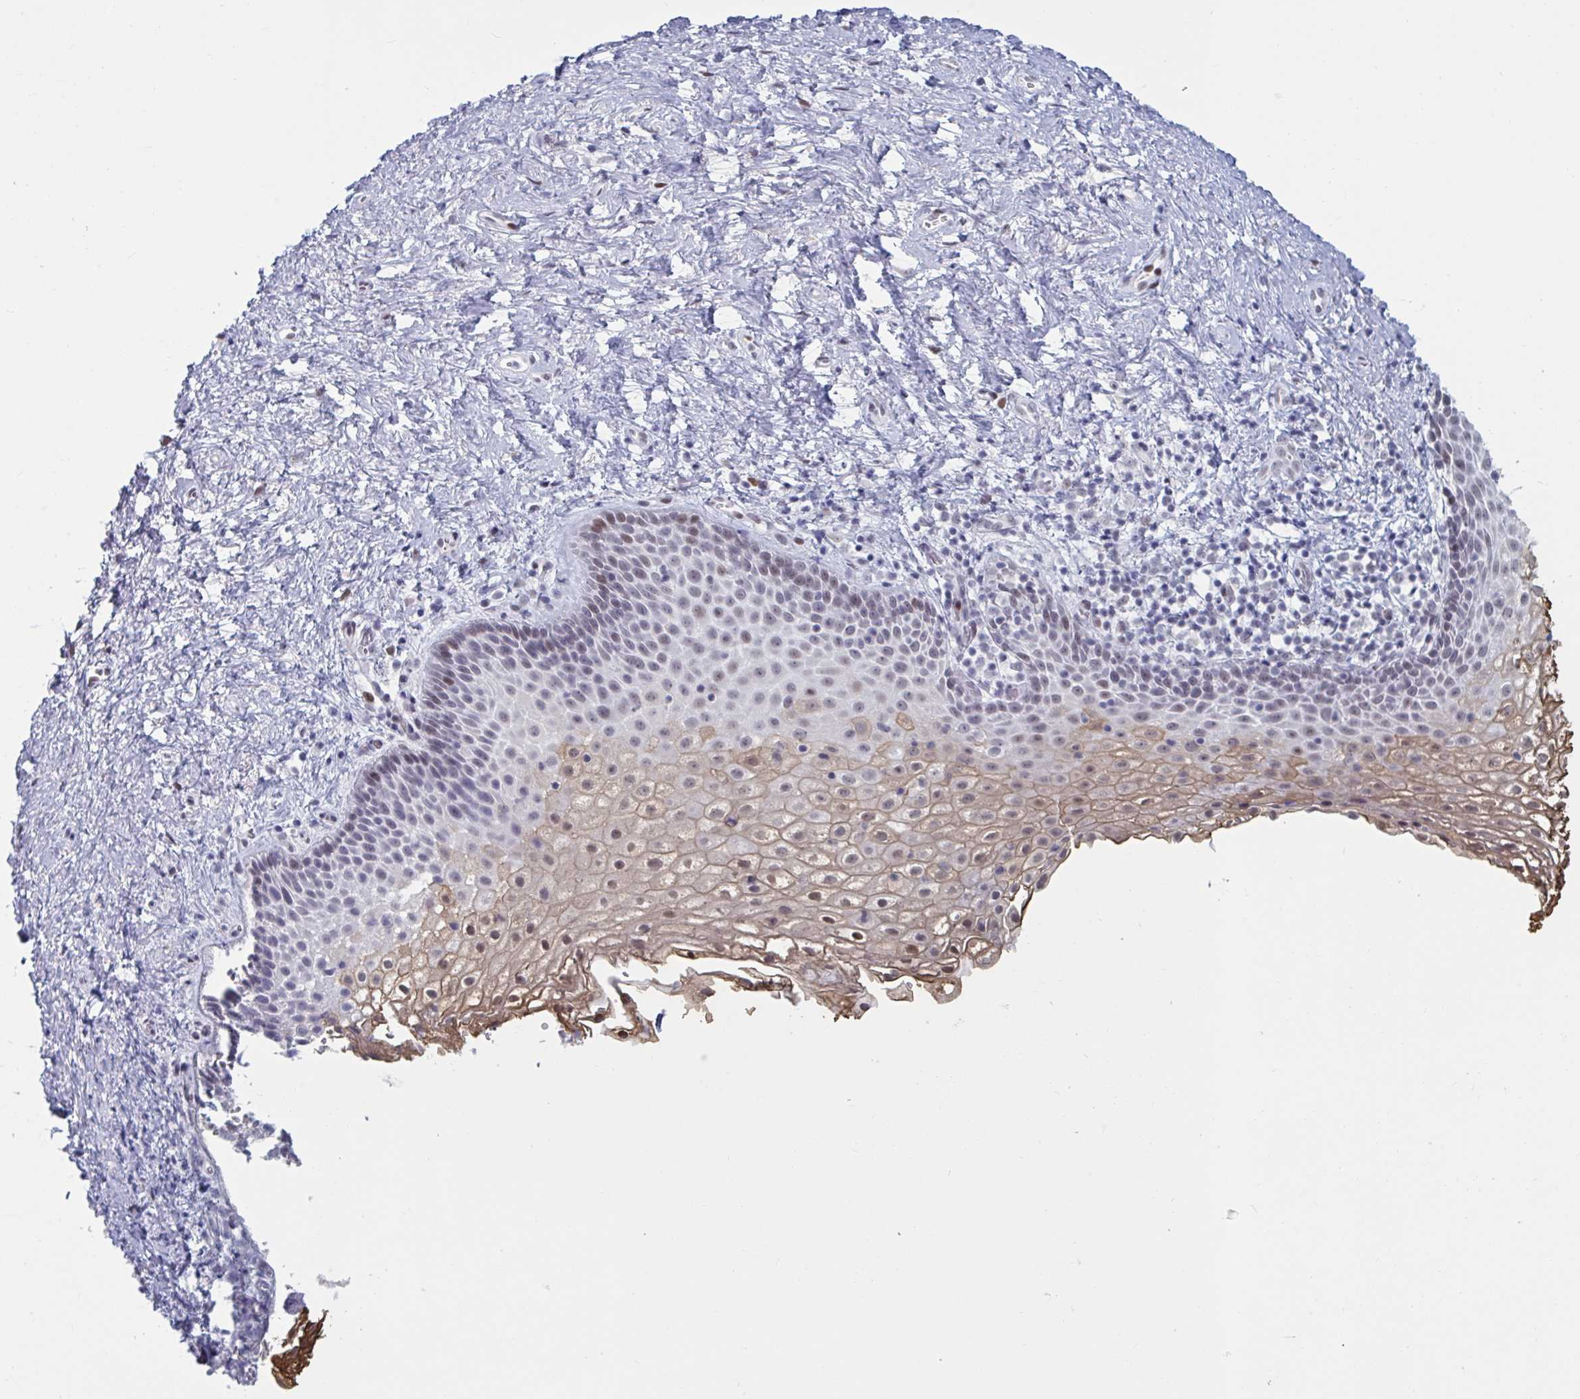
{"staining": {"intensity": "moderate", "quantity": "<25%", "location": "cytoplasmic/membranous,nuclear"}, "tissue": "vagina", "cell_type": "Squamous epithelial cells", "image_type": "normal", "snomed": [{"axis": "morphology", "description": "Normal tissue, NOS"}, {"axis": "topography", "description": "Vagina"}], "caption": "Immunohistochemical staining of unremarkable vagina reveals low levels of moderate cytoplasmic/membranous,nuclear expression in about <25% of squamous epithelial cells. (DAB = brown stain, brightfield microscopy at high magnification).", "gene": "HSD17B6", "patient": {"sex": "female", "age": 61}}